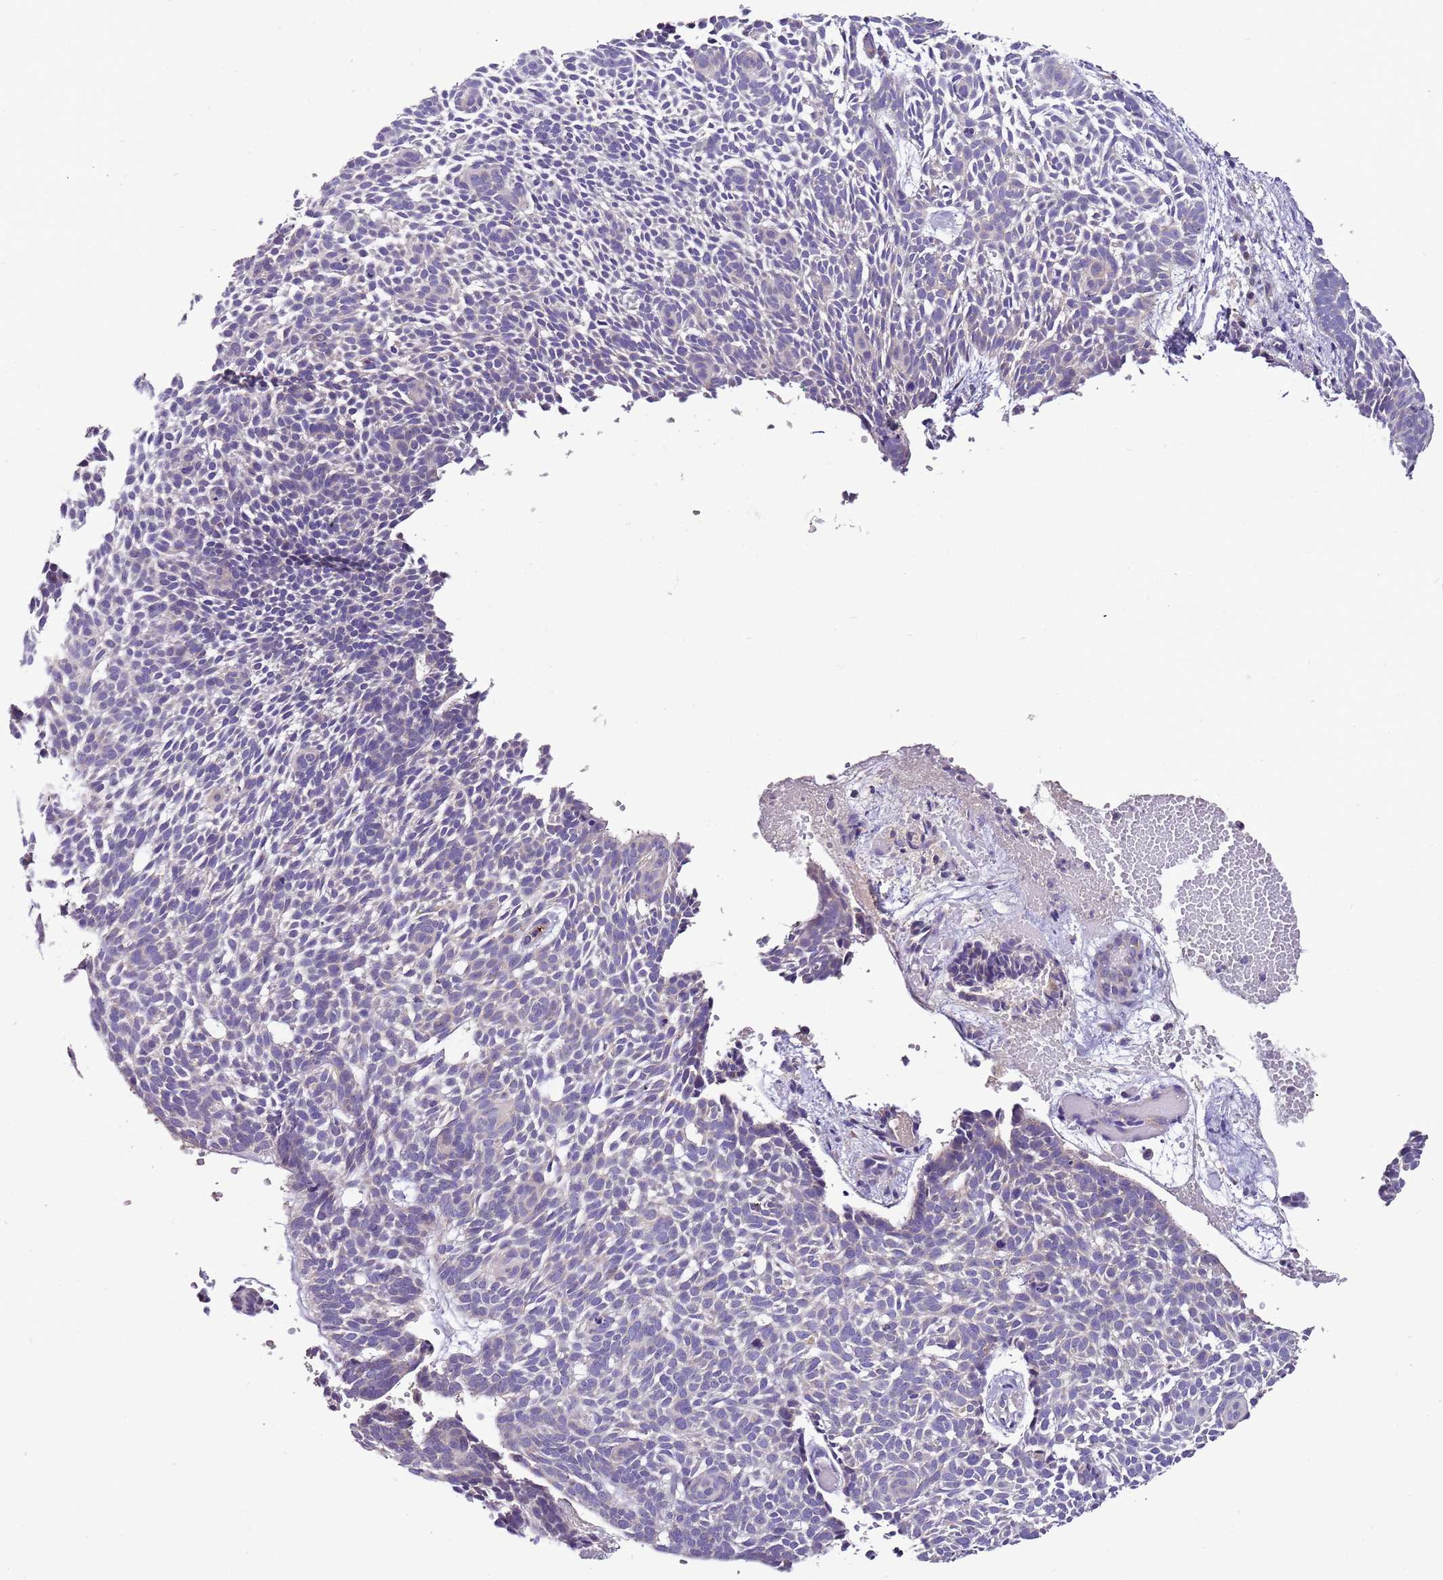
{"staining": {"intensity": "negative", "quantity": "none", "location": "none"}, "tissue": "skin cancer", "cell_type": "Tumor cells", "image_type": "cancer", "snomed": [{"axis": "morphology", "description": "Basal cell carcinoma"}, {"axis": "topography", "description": "Skin"}], "caption": "This histopathology image is of skin cancer (basal cell carcinoma) stained with IHC to label a protein in brown with the nuclei are counter-stained blue. There is no positivity in tumor cells.", "gene": "FAM20A", "patient": {"sex": "male", "age": 61}}